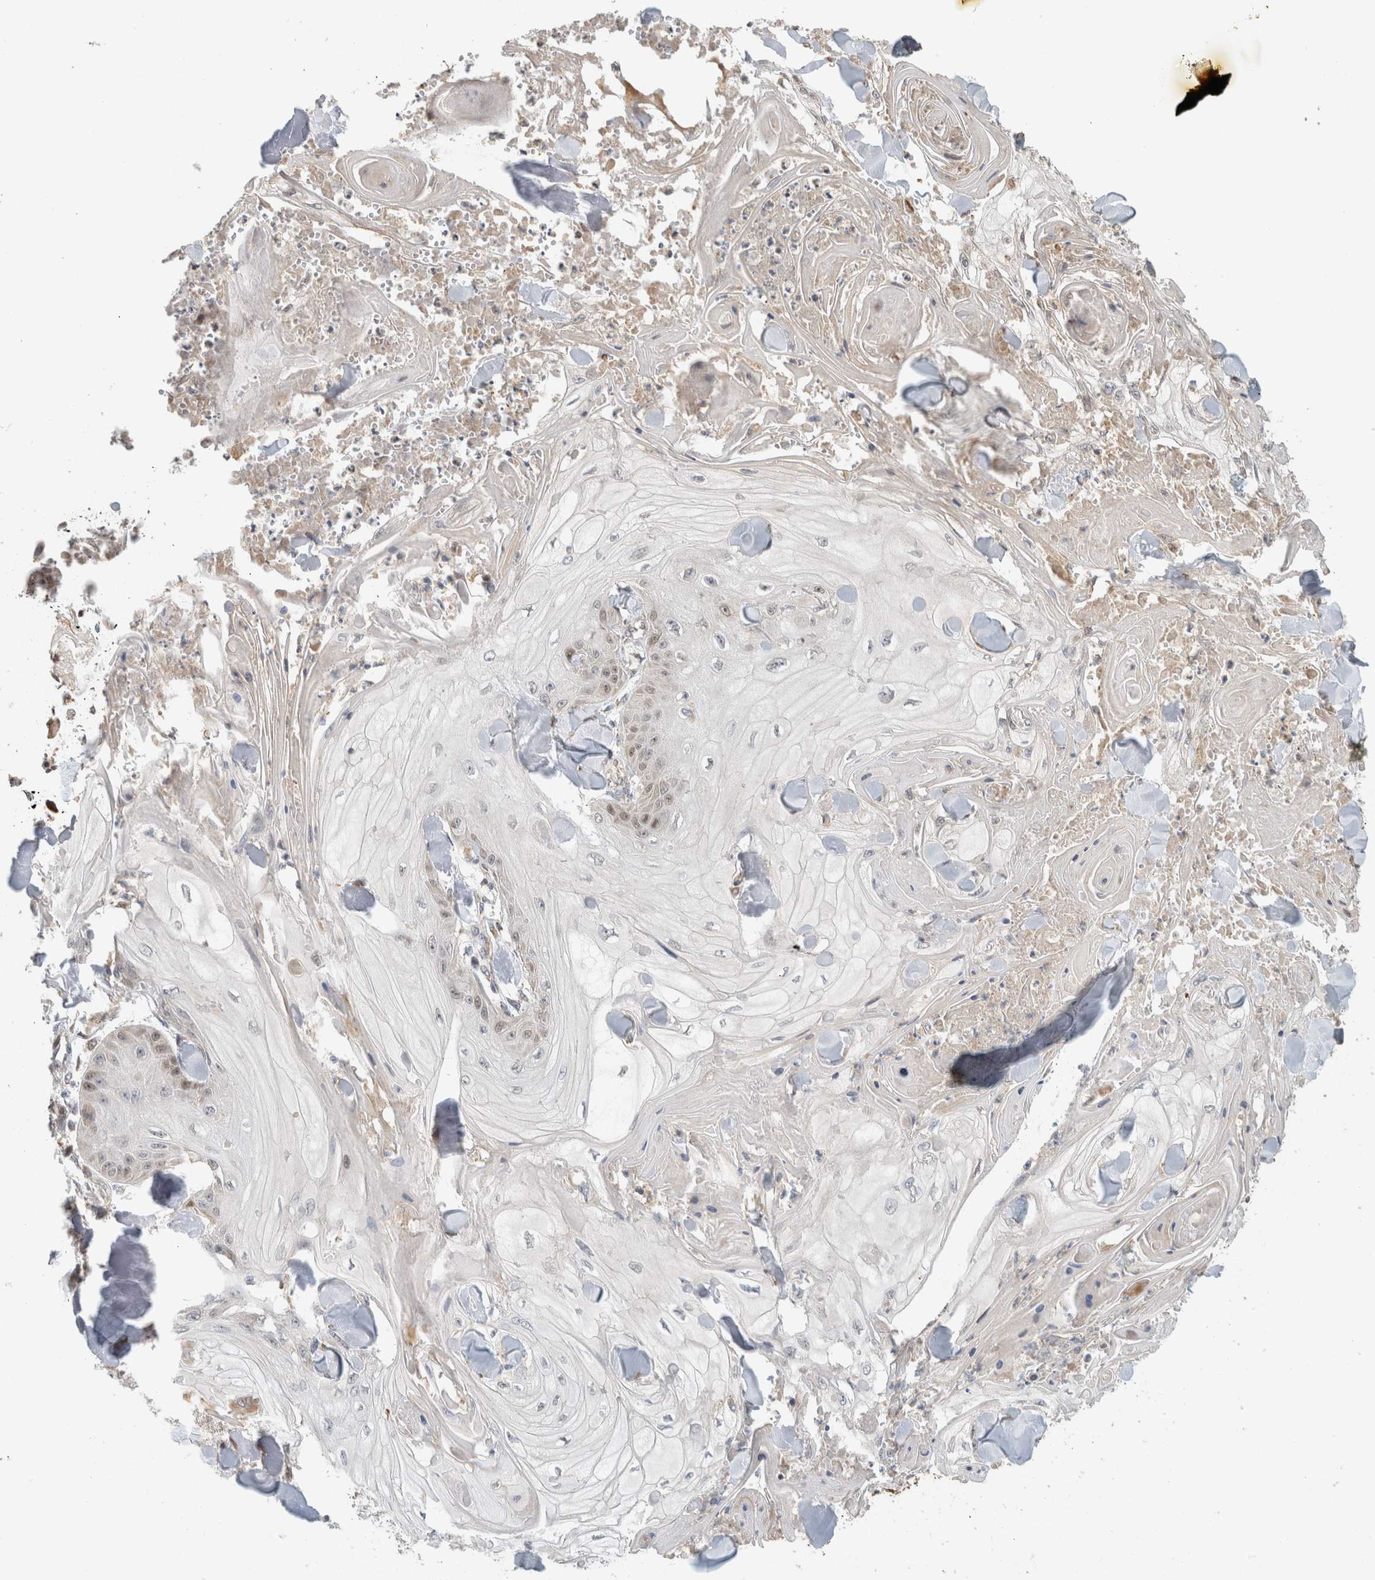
{"staining": {"intensity": "weak", "quantity": "<25%", "location": "nuclear"}, "tissue": "skin cancer", "cell_type": "Tumor cells", "image_type": "cancer", "snomed": [{"axis": "morphology", "description": "Squamous cell carcinoma, NOS"}, {"axis": "topography", "description": "Skin"}], "caption": "Protein analysis of squamous cell carcinoma (skin) displays no significant positivity in tumor cells. (Immunohistochemistry (ihc), brightfield microscopy, high magnification).", "gene": "GINS4", "patient": {"sex": "male", "age": 74}}